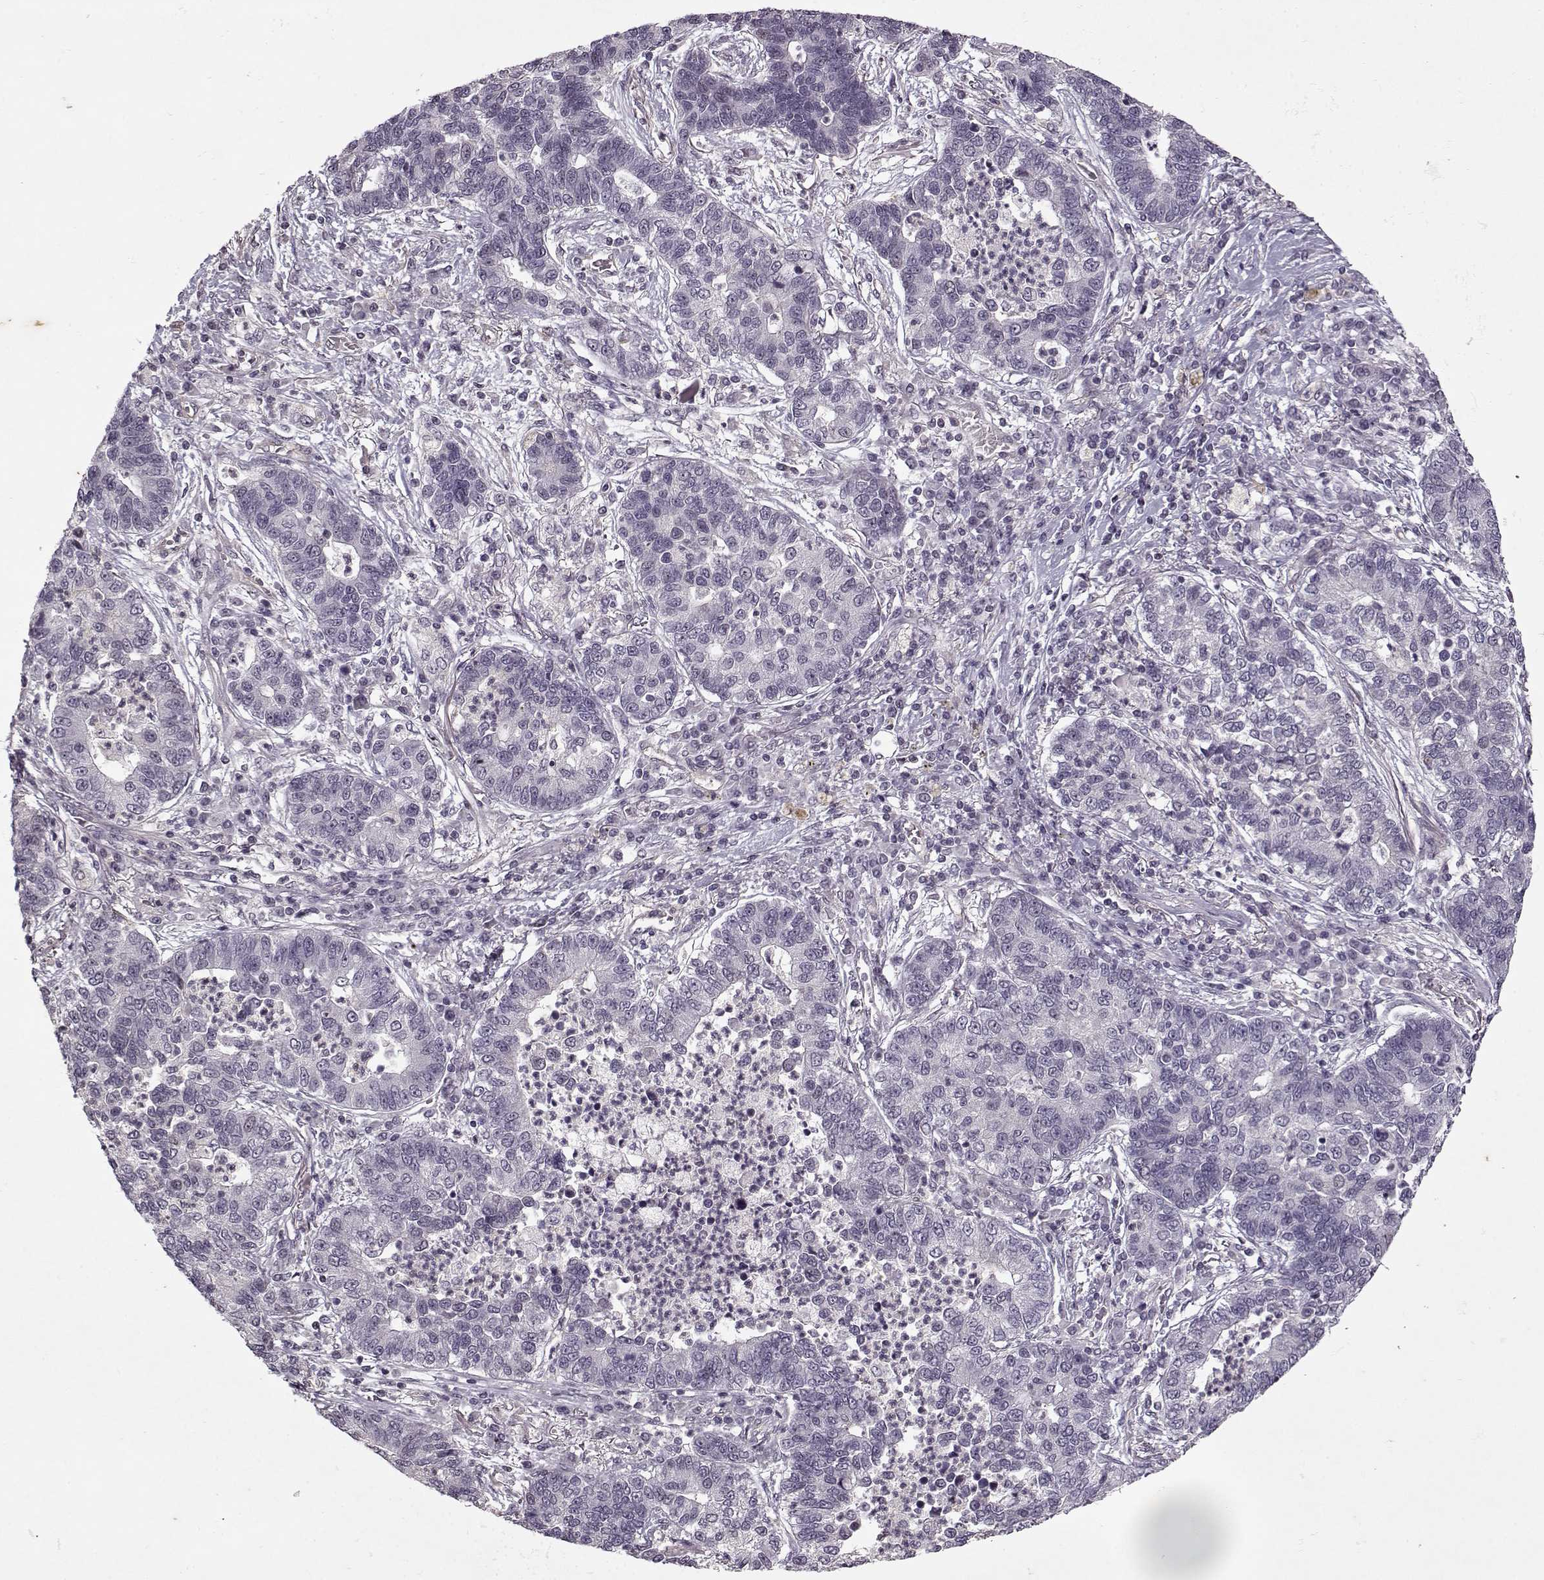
{"staining": {"intensity": "negative", "quantity": "none", "location": "none"}, "tissue": "lung cancer", "cell_type": "Tumor cells", "image_type": "cancer", "snomed": [{"axis": "morphology", "description": "Adenocarcinoma, NOS"}, {"axis": "topography", "description": "Lung"}], "caption": "Lung adenocarcinoma stained for a protein using immunohistochemistry (IHC) reveals no staining tumor cells.", "gene": "KRT9", "patient": {"sex": "female", "age": 57}}